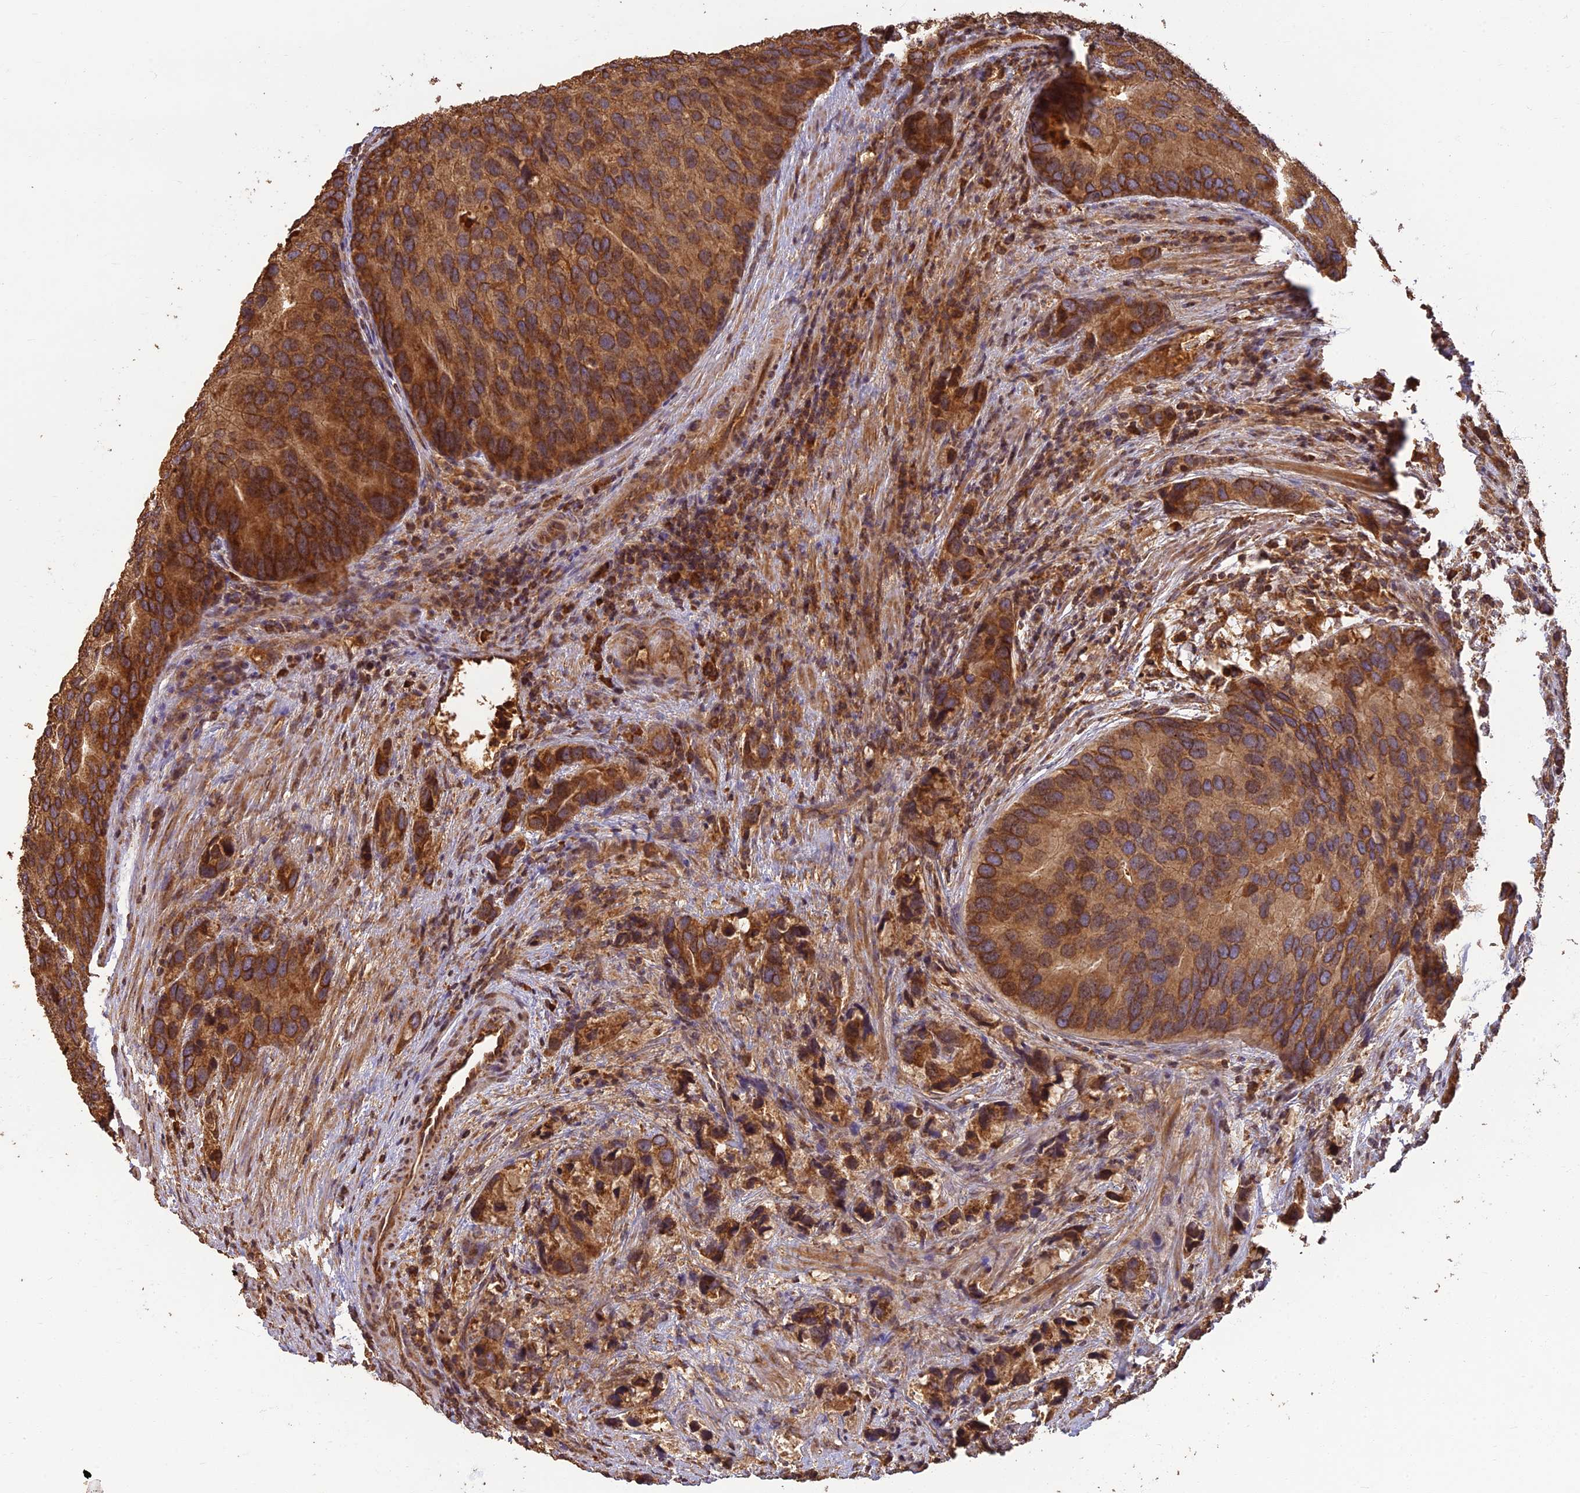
{"staining": {"intensity": "strong", "quantity": "25%-75%", "location": "cytoplasmic/membranous"}, "tissue": "prostate cancer", "cell_type": "Tumor cells", "image_type": "cancer", "snomed": [{"axis": "morphology", "description": "Adenocarcinoma, High grade"}, {"axis": "topography", "description": "Prostate"}], "caption": "High-magnification brightfield microscopy of prostate cancer stained with DAB (3,3'-diaminobenzidine) (brown) and counterstained with hematoxylin (blue). tumor cells exhibit strong cytoplasmic/membranous staining is present in about25%-75% of cells.", "gene": "CORO1C", "patient": {"sex": "male", "age": 62}}